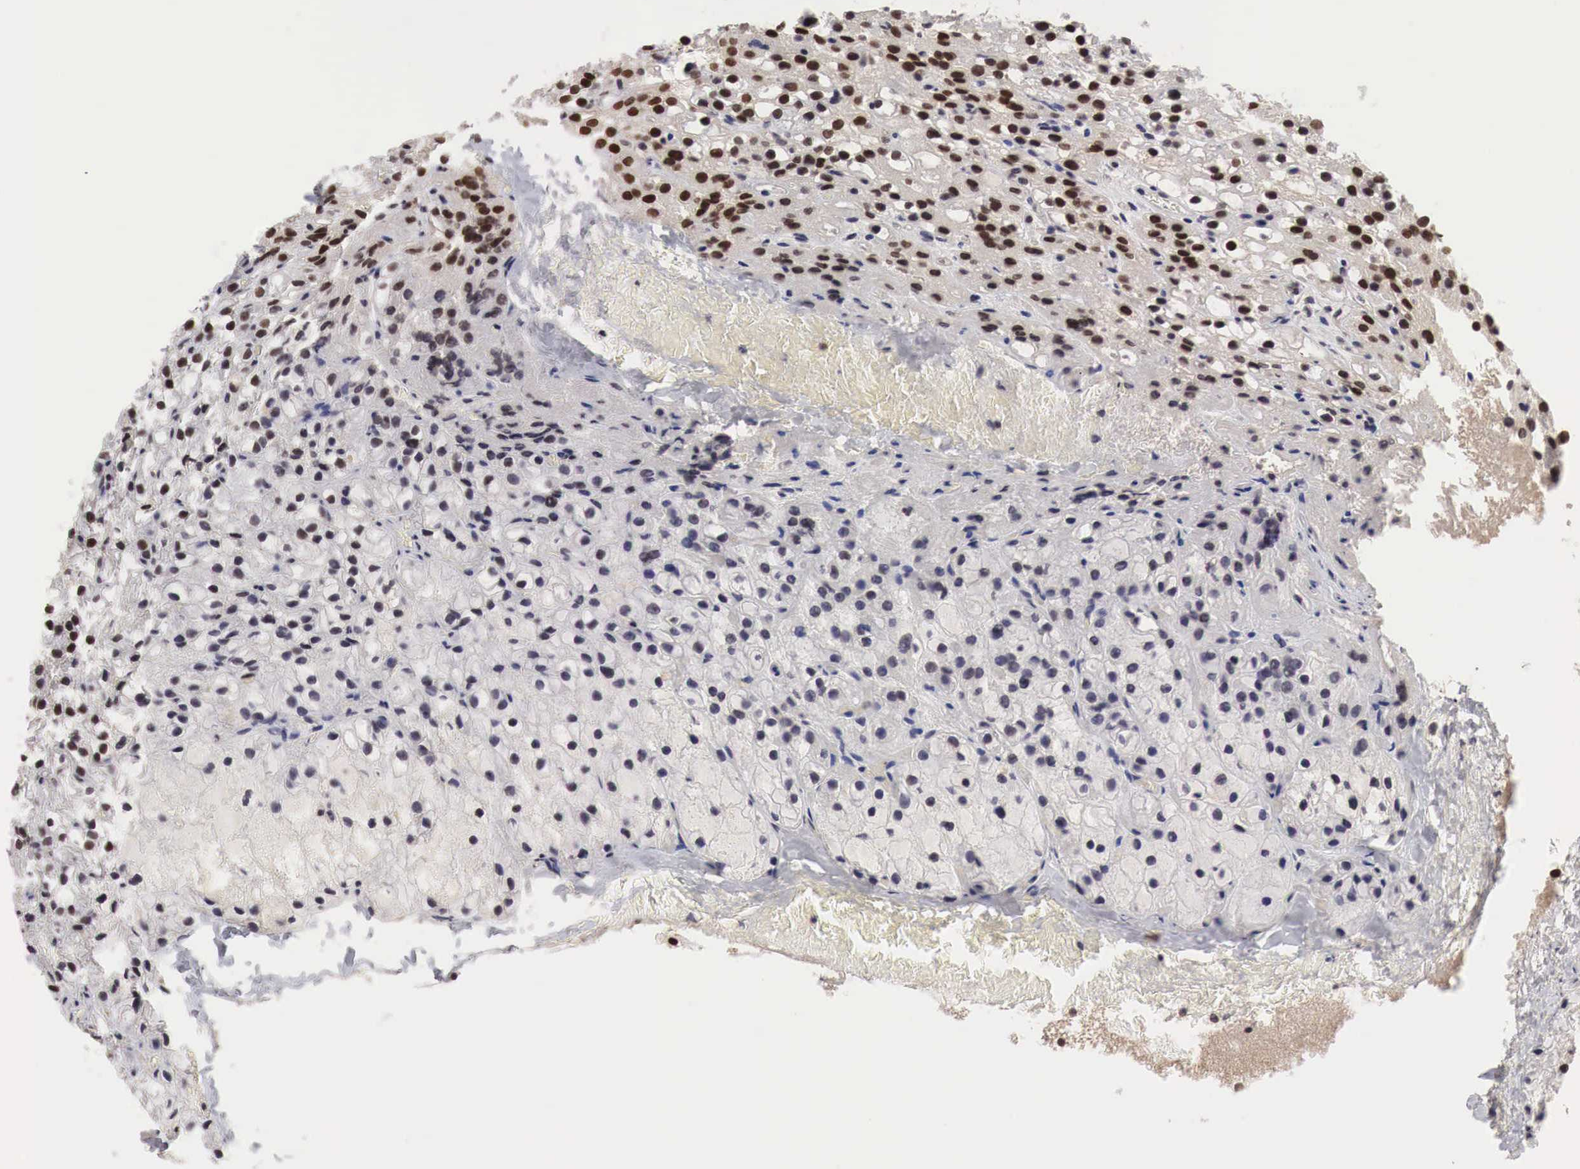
{"staining": {"intensity": "strong", "quantity": ">75%", "location": "nuclear"}, "tissue": "parathyroid gland", "cell_type": "Glandular cells", "image_type": "normal", "snomed": [{"axis": "morphology", "description": "Normal tissue, NOS"}, {"axis": "topography", "description": "Parathyroid gland"}], "caption": "Strong nuclear protein expression is identified in approximately >75% of glandular cells in parathyroid gland. (DAB (3,3'-diaminobenzidine) IHC with brightfield microscopy, high magnification).", "gene": "DACH2", "patient": {"sex": "female", "age": 71}}